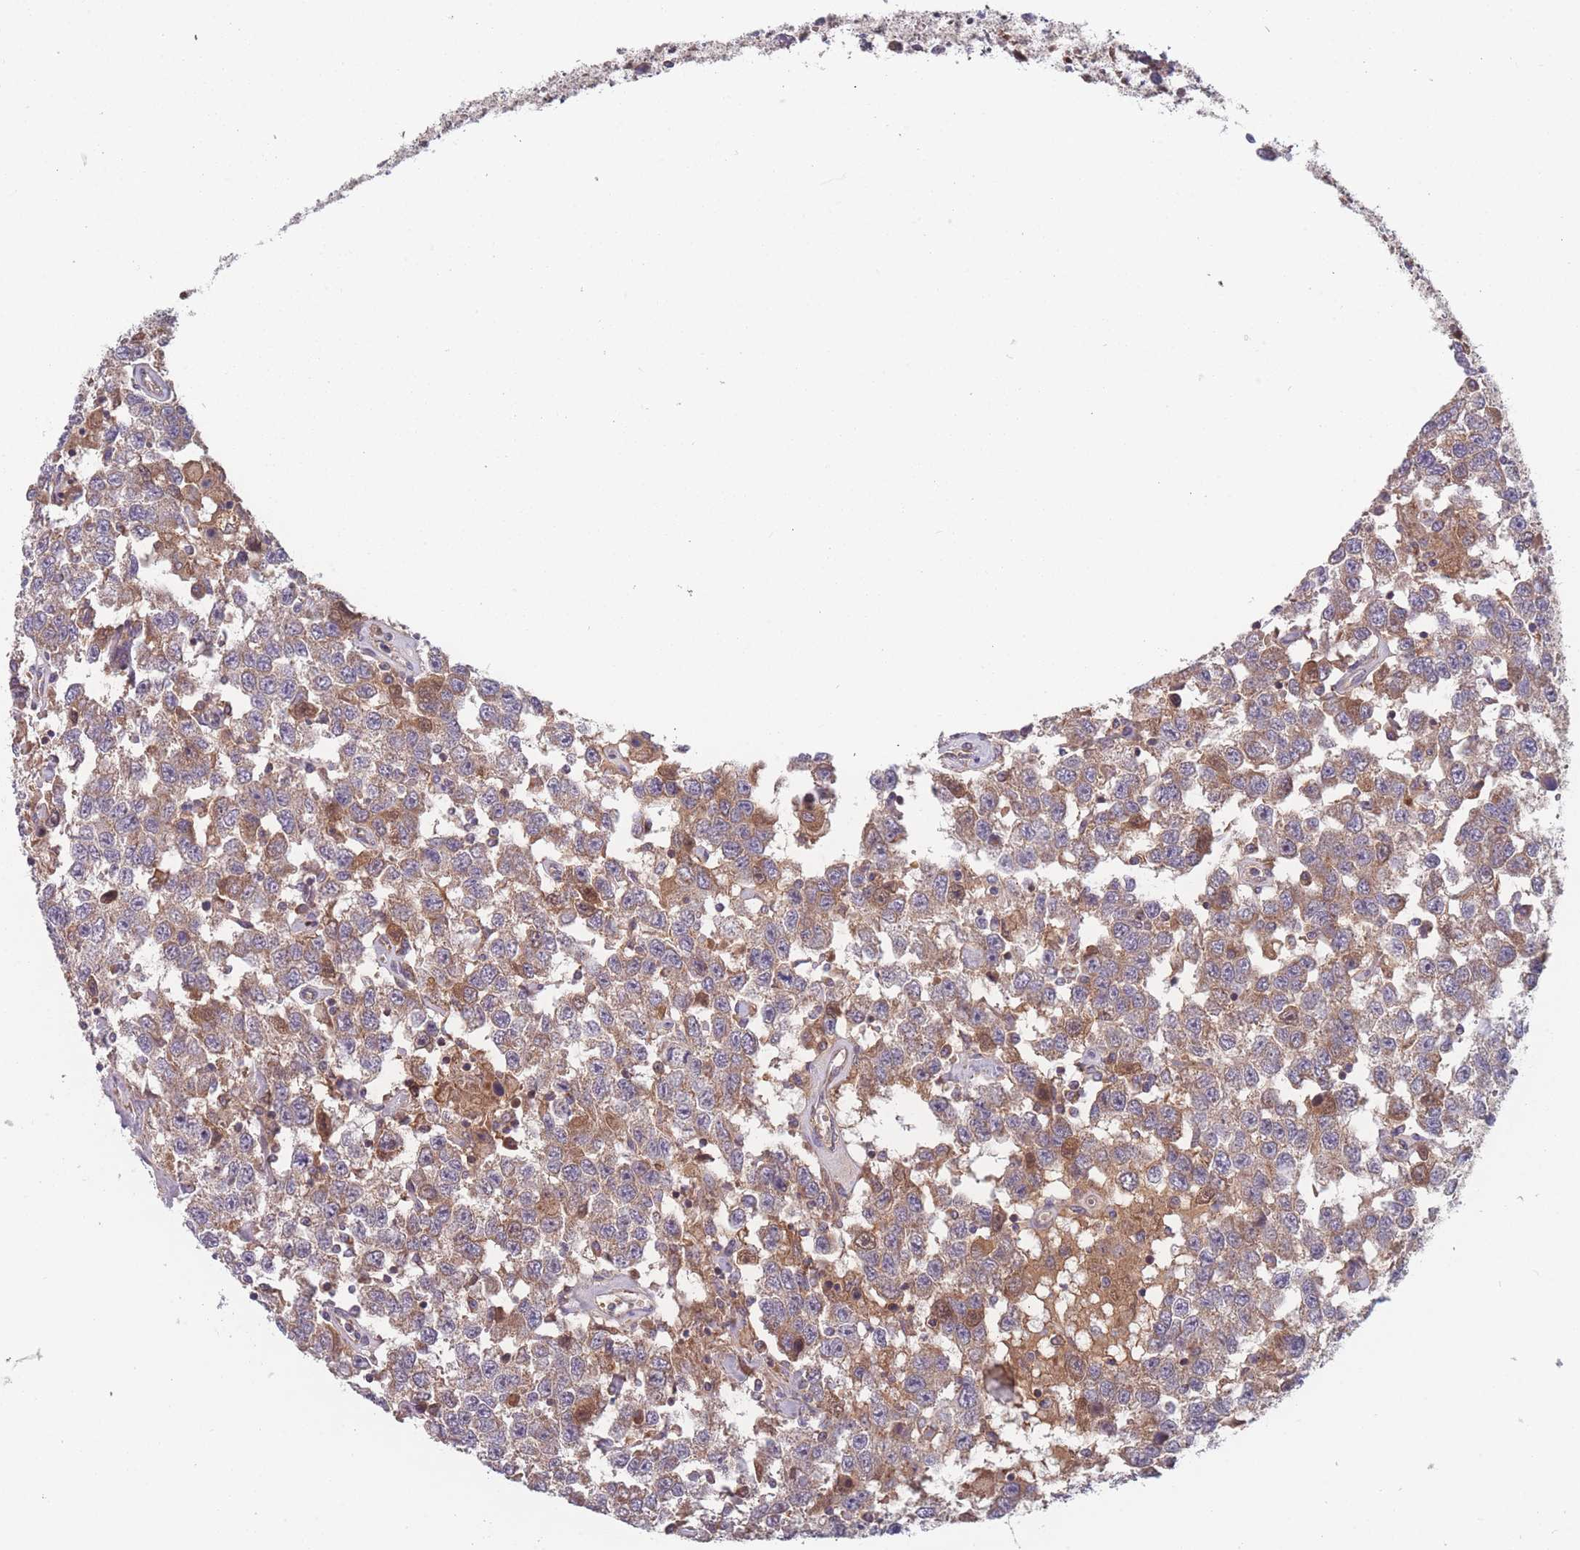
{"staining": {"intensity": "moderate", "quantity": ">75%", "location": "cytoplasmic/membranous"}, "tissue": "testis cancer", "cell_type": "Tumor cells", "image_type": "cancer", "snomed": [{"axis": "morphology", "description": "Seminoma, NOS"}, {"axis": "topography", "description": "Testis"}], "caption": "This image displays testis cancer stained with immunohistochemistry to label a protein in brown. The cytoplasmic/membranous of tumor cells show moderate positivity for the protein. Nuclei are counter-stained blue.", "gene": "ATP5MG", "patient": {"sex": "male", "age": 41}}